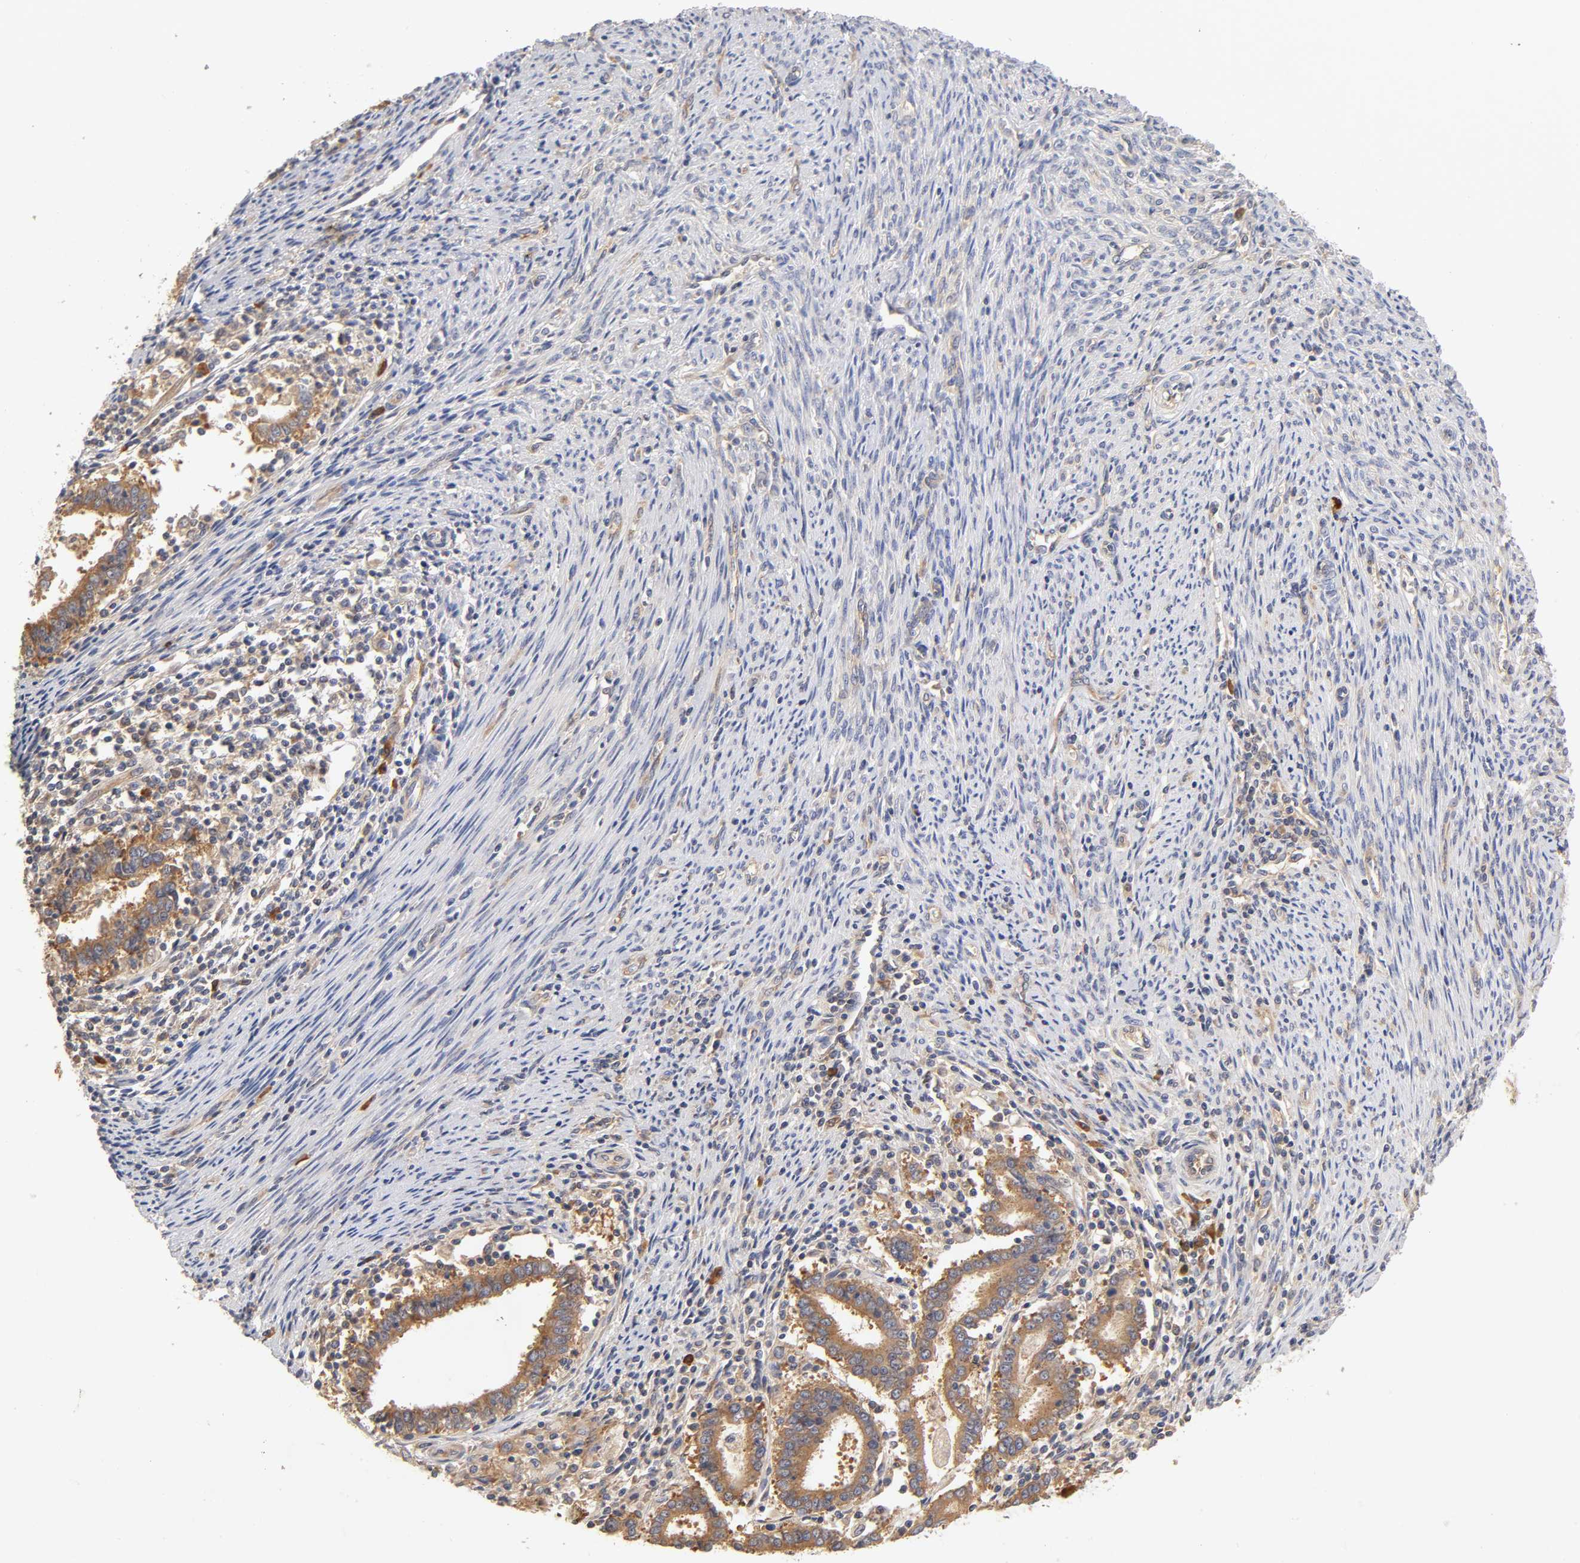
{"staining": {"intensity": "moderate", "quantity": ">75%", "location": "cytoplasmic/membranous"}, "tissue": "endometrial cancer", "cell_type": "Tumor cells", "image_type": "cancer", "snomed": [{"axis": "morphology", "description": "Adenocarcinoma, NOS"}, {"axis": "topography", "description": "Uterus"}], "caption": "Immunohistochemistry of human adenocarcinoma (endometrial) reveals medium levels of moderate cytoplasmic/membranous positivity in about >75% of tumor cells.", "gene": "RPS29", "patient": {"sex": "female", "age": 83}}